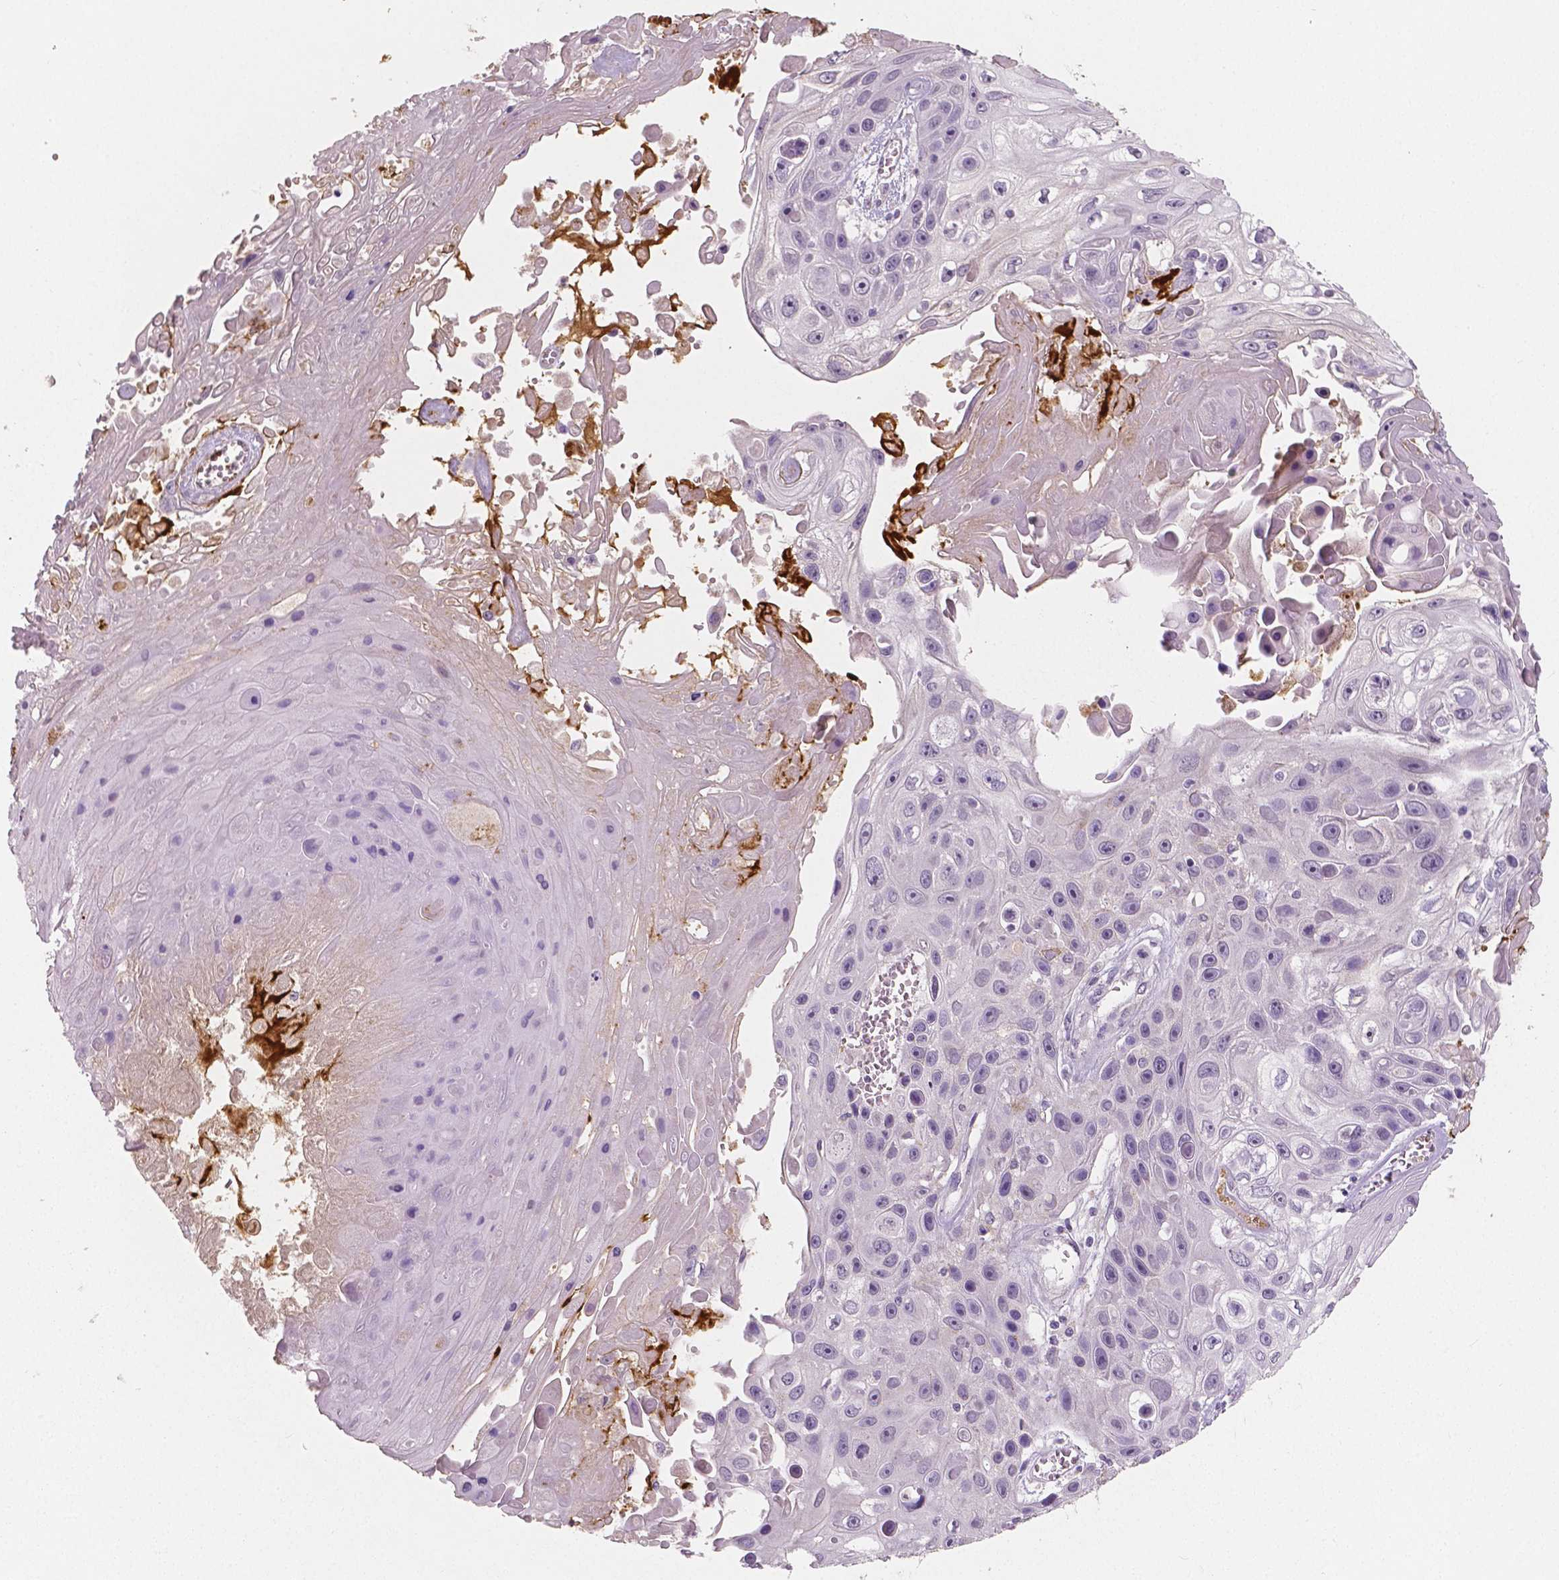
{"staining": {"intensity": "negative", "quantity": "none", "location": "none"}, "tissue": "skin cancer", "cell_type": "Tumor cells", "image_type": "cancer", "snomed": [{"axis": "morphology", "description": "Squamous cell carcinoma, NOS"}, {"axis": "topography", "description": "Skin"}], "caption": "Micrograph shows no significant protein expression in tumor cells of skin cancer (squamous cell carcinoma). (Immunohistochemistry (ihc), brightfield microscopy, high magnification).", "gene": "APOA4", "patient": {"sex": "male", "age": 82}}